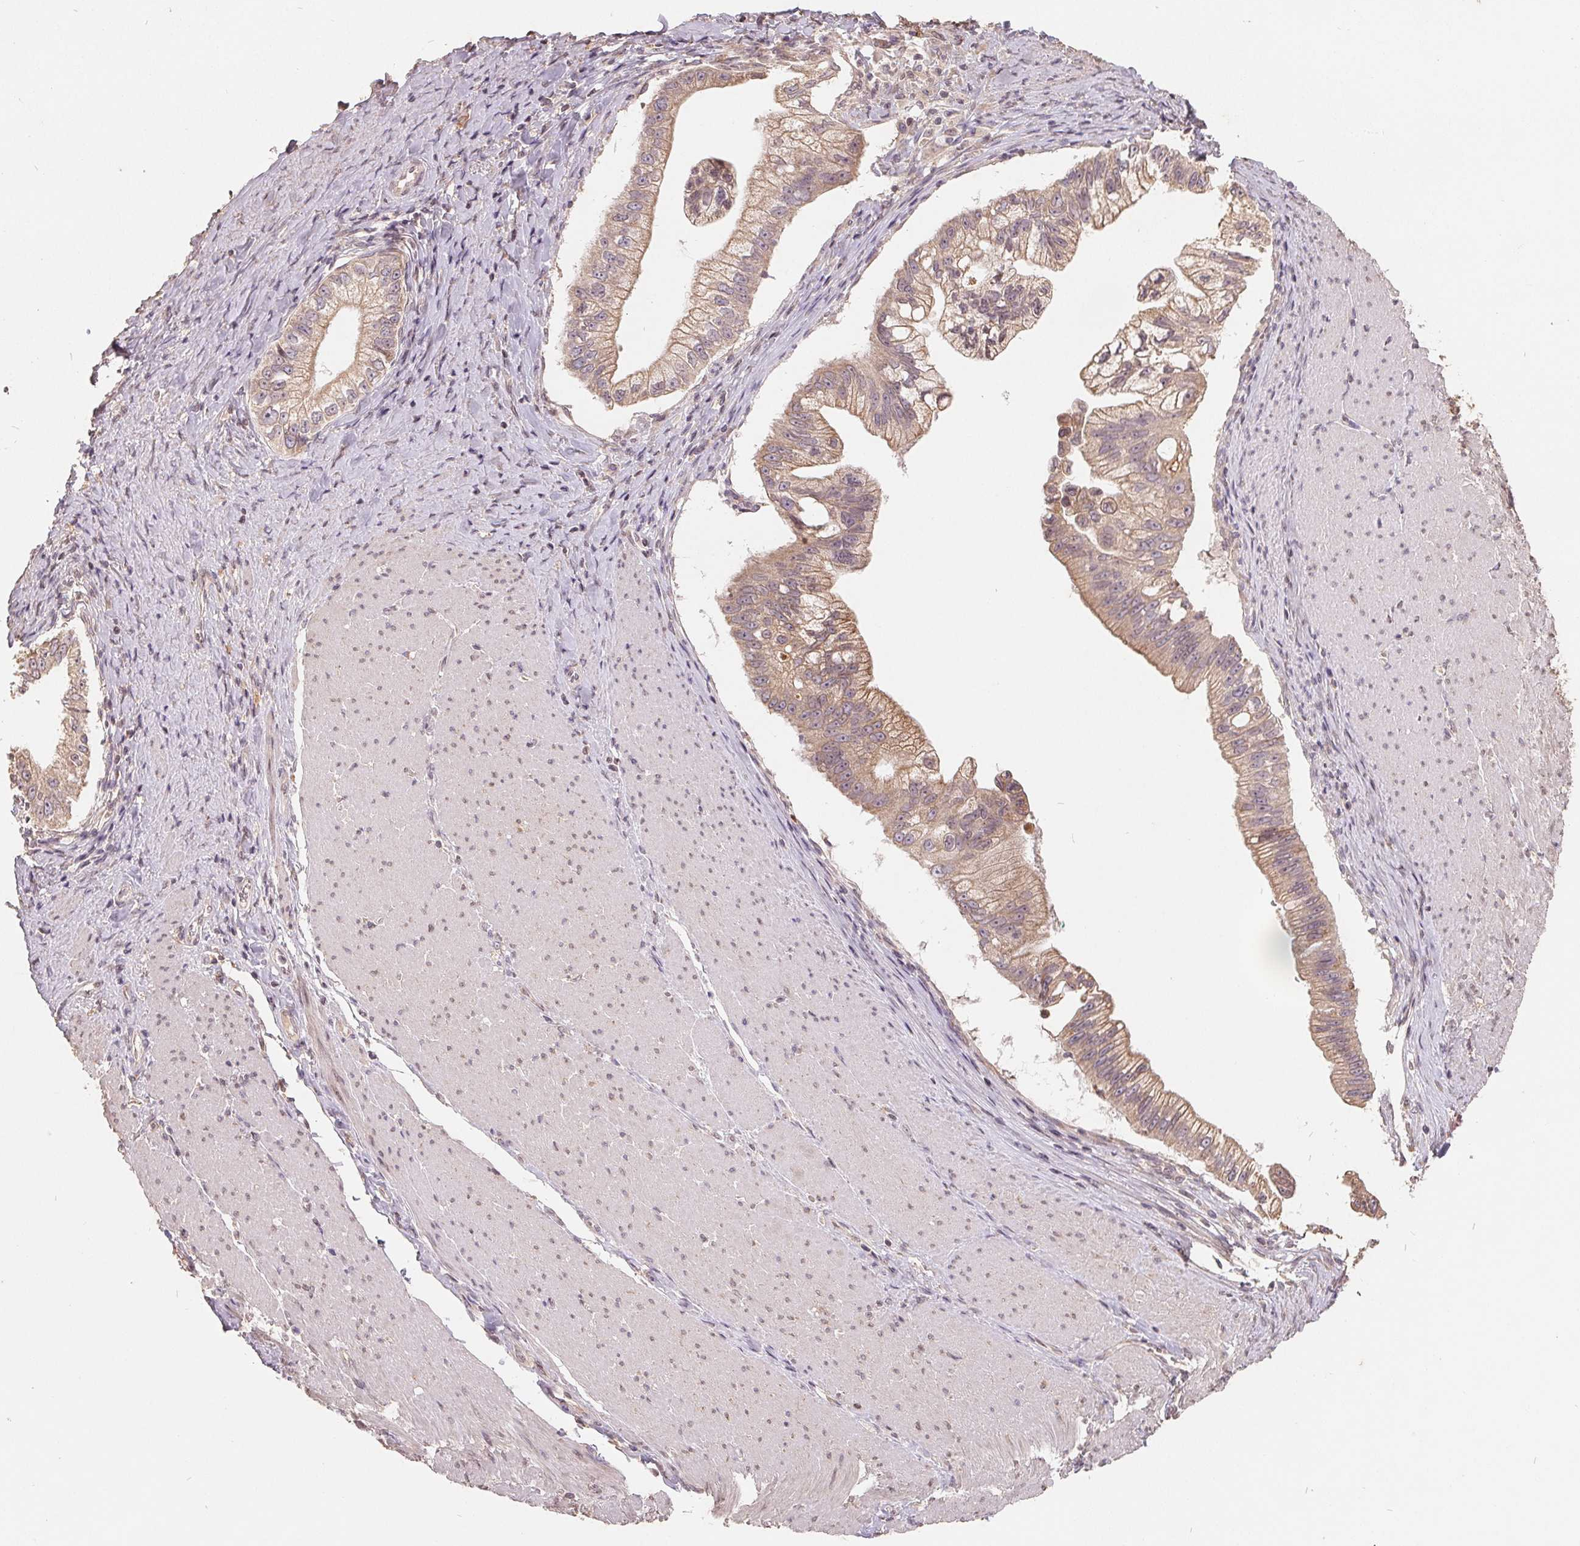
{"staining": {"intensity": "weak", "quantity": "25%-75%", "location": "cytoplasmic/membranous"}, "tissue": "pancreatic cancer", "cell_type": "Tumor cells", "image_type": "cancer", "snomed": [{"axis": "morphology", "description": "Adenocarcinoma, NOS"}, {"axis": "topography", "description": "Pancreas"}], "caption": "This micrograph shows adenocarcinoma (pancreatic) stained with IHC to label a protein in brown. The cytoplasmic/membranous of tumor cells show weak positivity for the protein. Nuclei are counter-stained blue.", "gene": "CDIPT", "patient": {"sex": "male", "age": 70}}